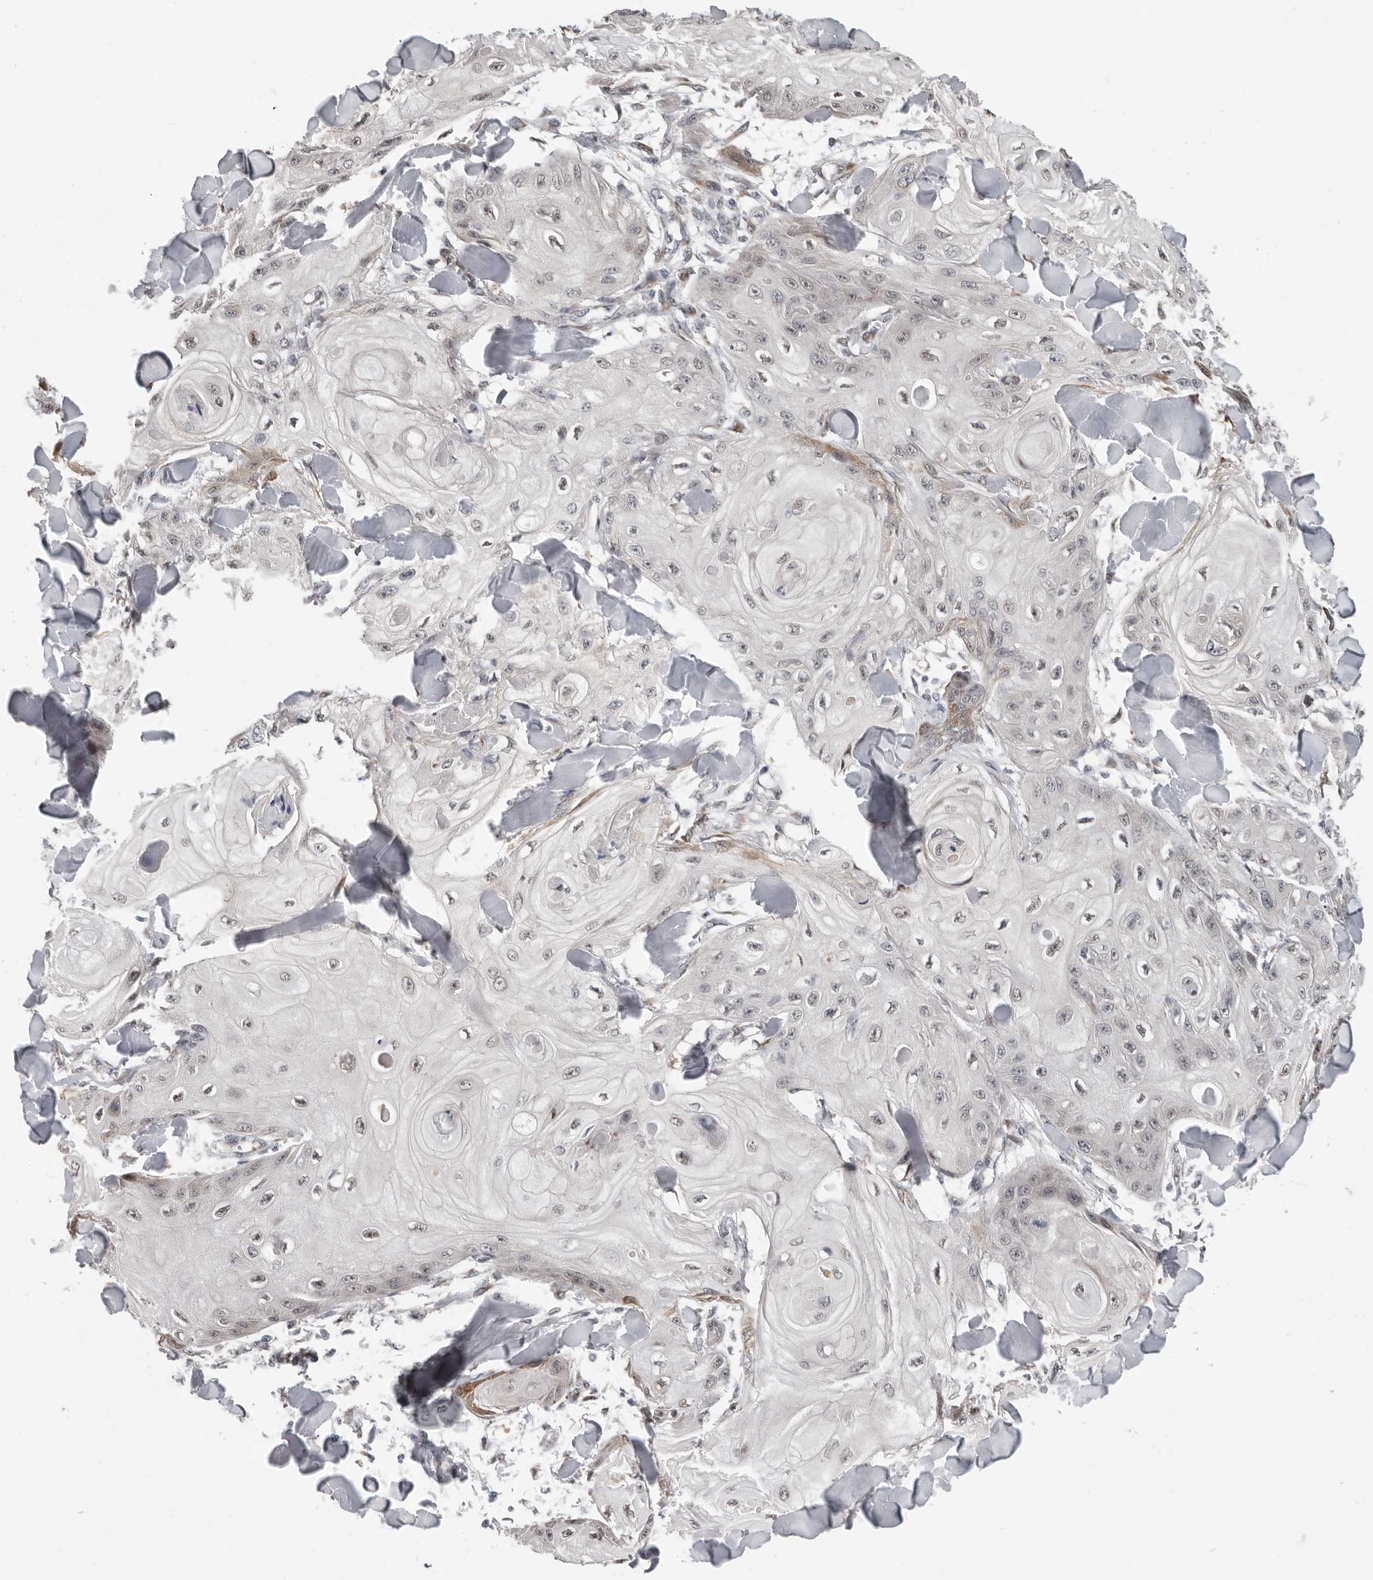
{"staining": {"intensity": "negative", "quantity": "none", "location": "none"}, "tissue": "skin cancer", "cell_type": "Tumor cells", "image_type": "cancer", "snomed": [{"axis": "morphology", "description": "Squamous cell carcinoma, NOS"}, {"axis": "topography", "description": "Skin"}], "caption": "Immunohistochemistry (IHC) micrograph of skin squamous cell carcinoma stained for a protein (brown), which exhibits no expression in tumor cells.", "gene": "RALGPS2", "patient": {"sex": "male", "age": 74}}